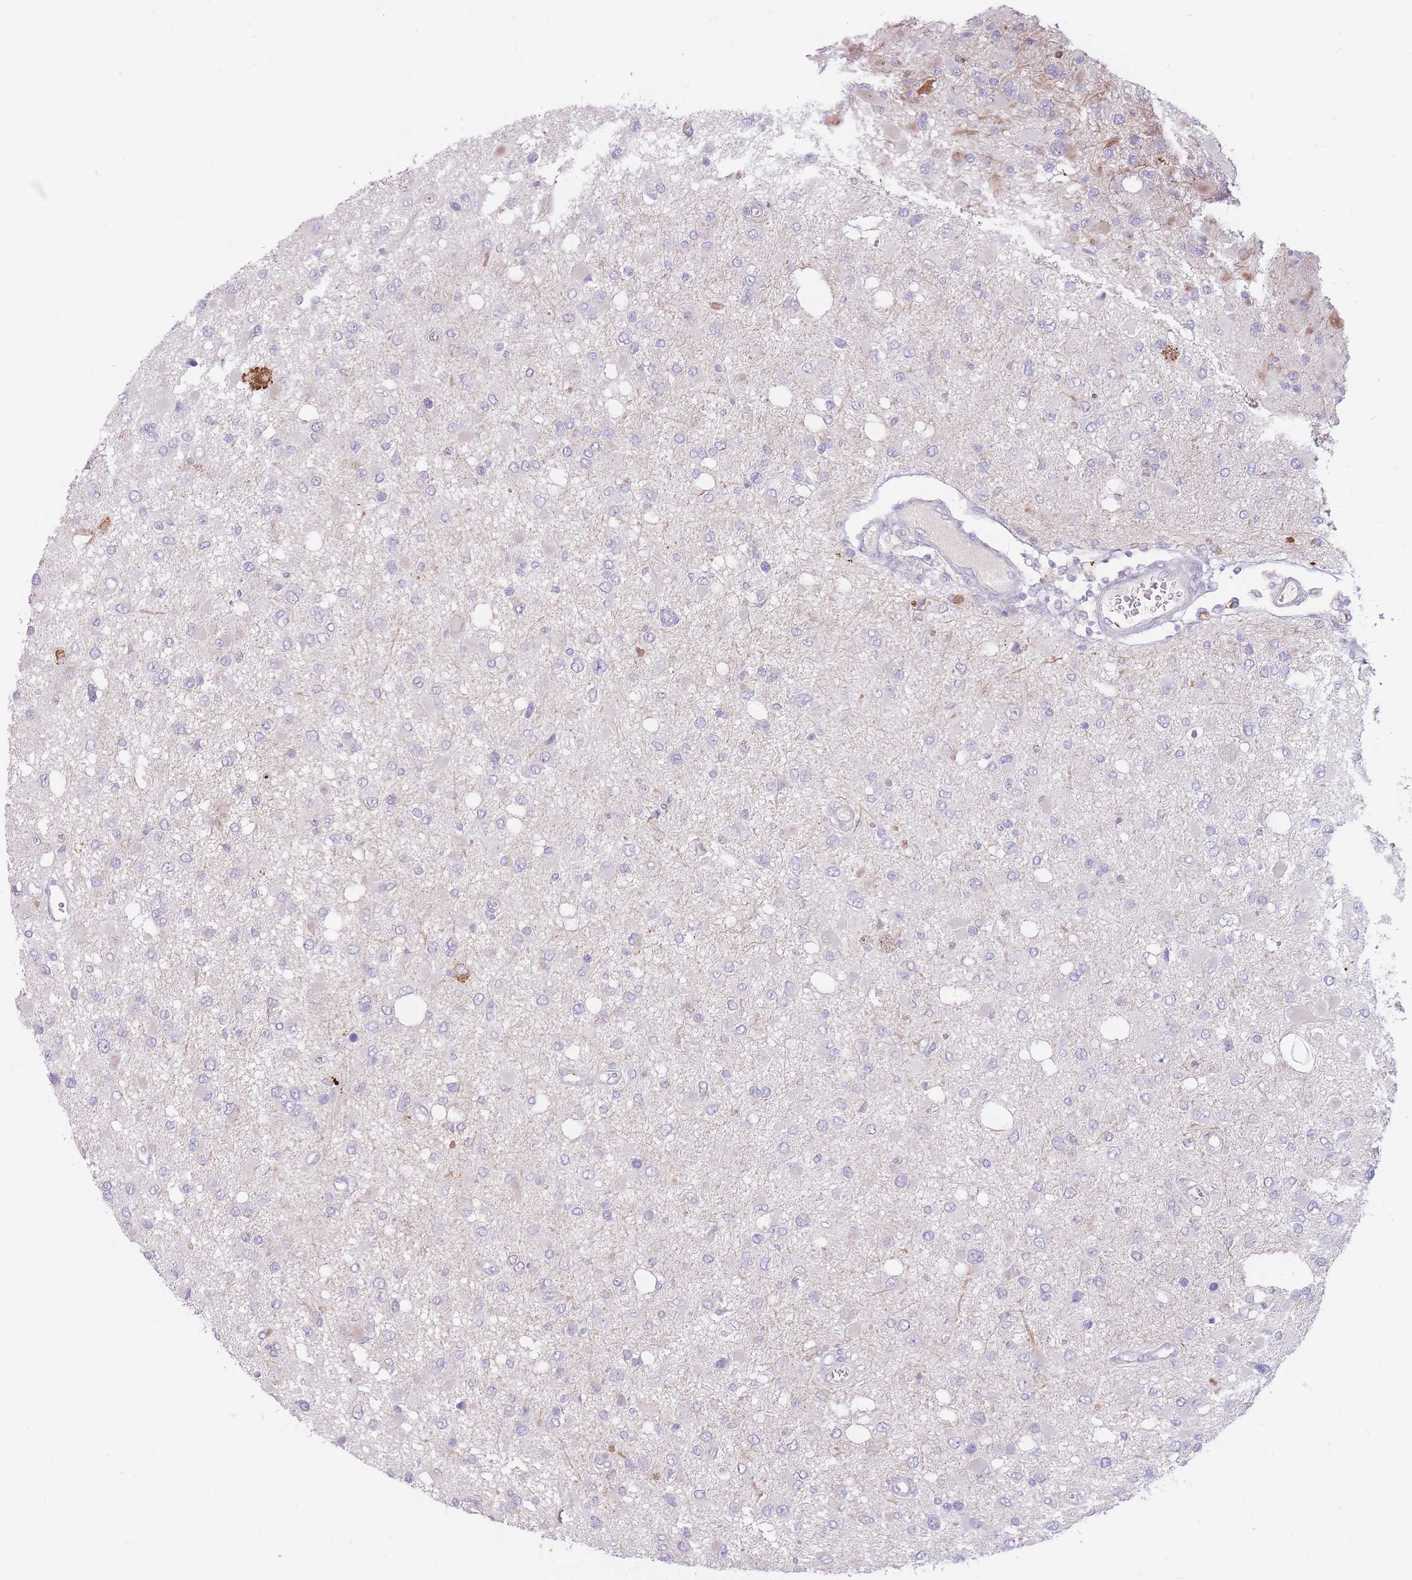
{"staining": {"intensity": "negative", "quantity": "none", "location": "none"}, "tissue": "glioma", "cell_type": "Tumor cells", "image_type": "cancer", "snomed": [{"axis": "morphology", "description": "Glioma, malignant, High grade"}, {"axis": "topography", "description": "Brain"}], "caption": "Tumor cells show no significant expression in malignant glioma (high-grade).", "gene": "PTGDR", "patient": {"sex": "male", "age": 53}}